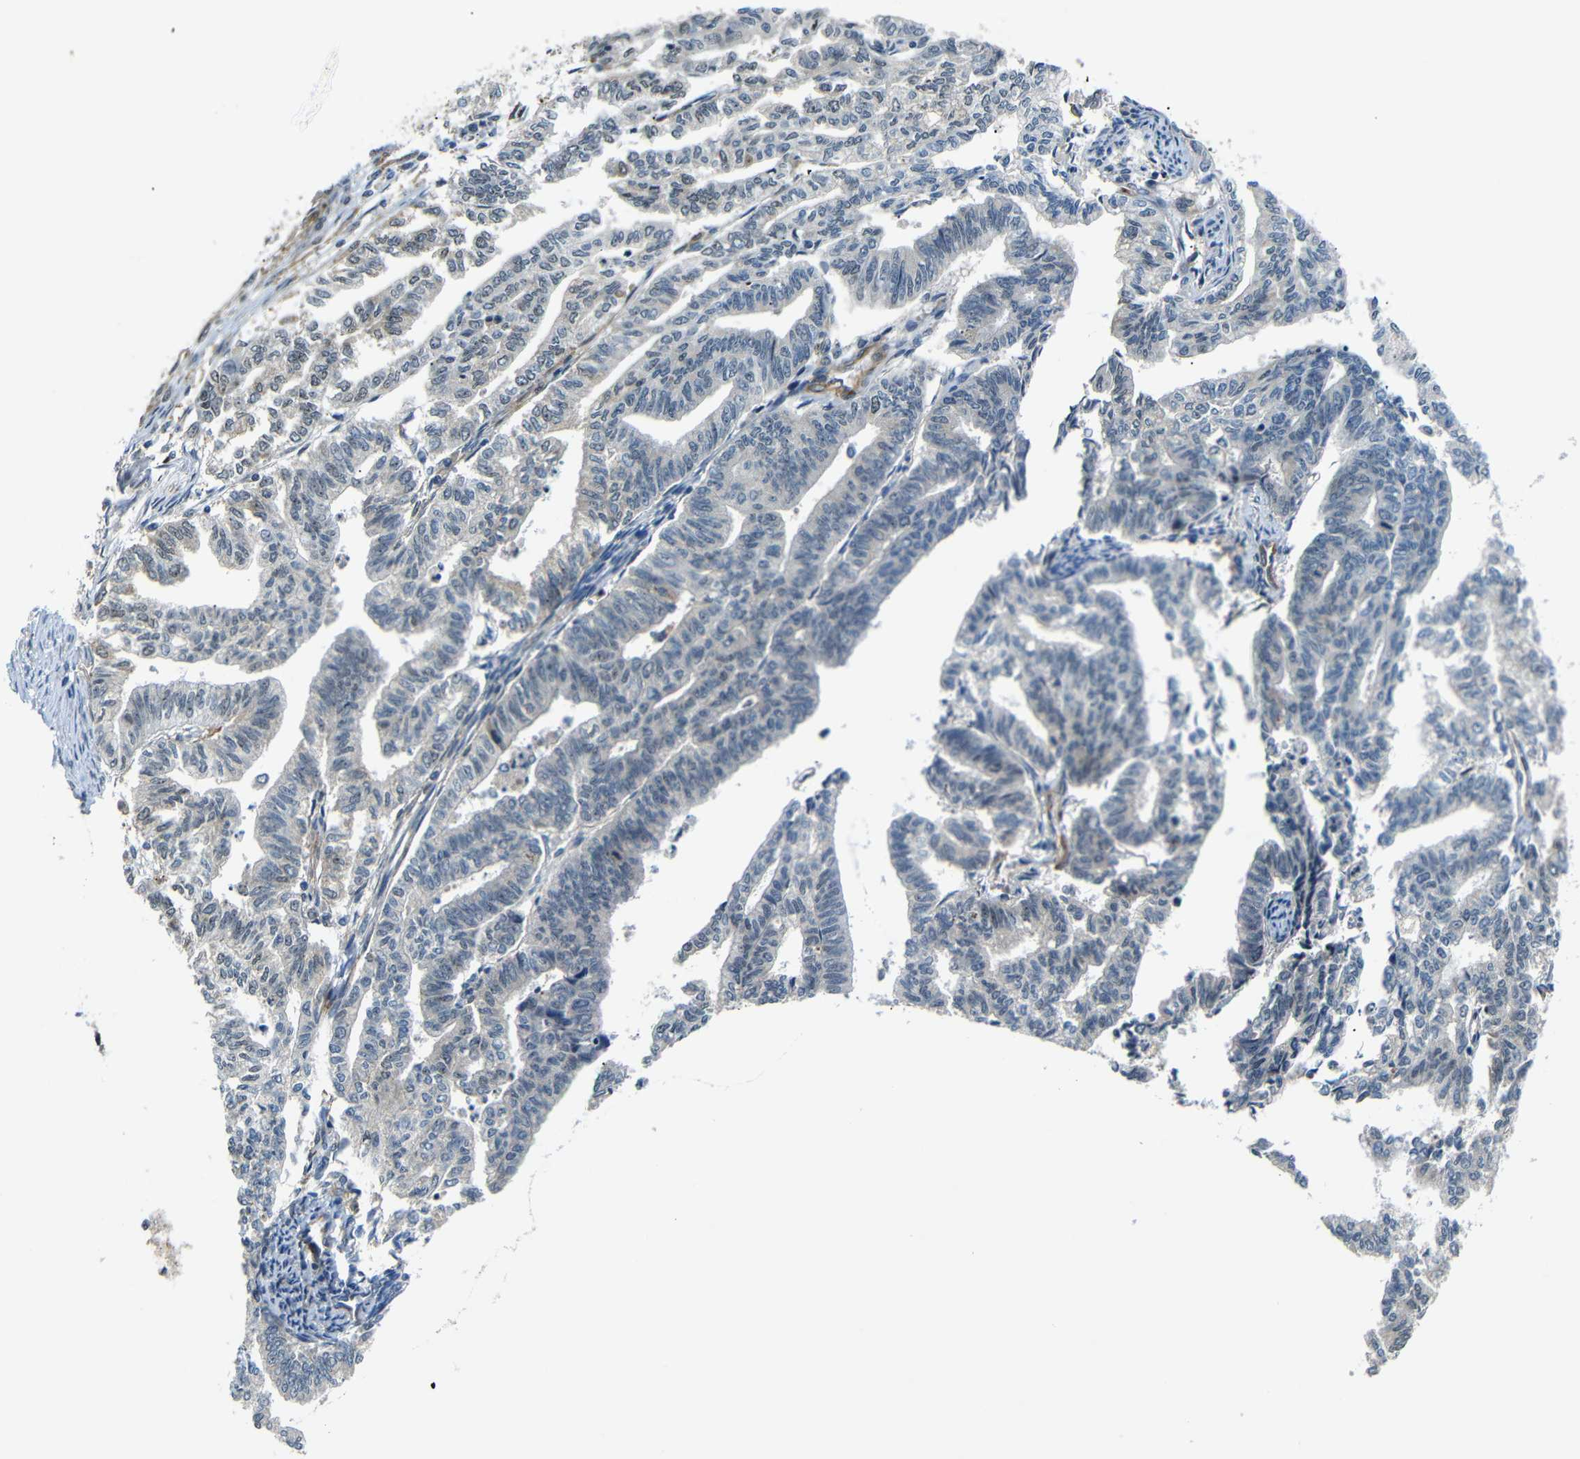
{"staining": {"intensity": "negative", "quantity": "none", "location": "none"}, "tissue": "endometrial cancer", "cell_type": "Tumor cells", "image_type": "cancer", "snomed": [{"axis": "morphology", "description": "Adenocarcinoma, NOS"}, {"axis": "topography", "description": "Endometrium"}], "caption": "Tumor cells show no significant positivity in endometrial cancer.", "gene": "PARN", "patient": {"sex": "female", "age": 79}}